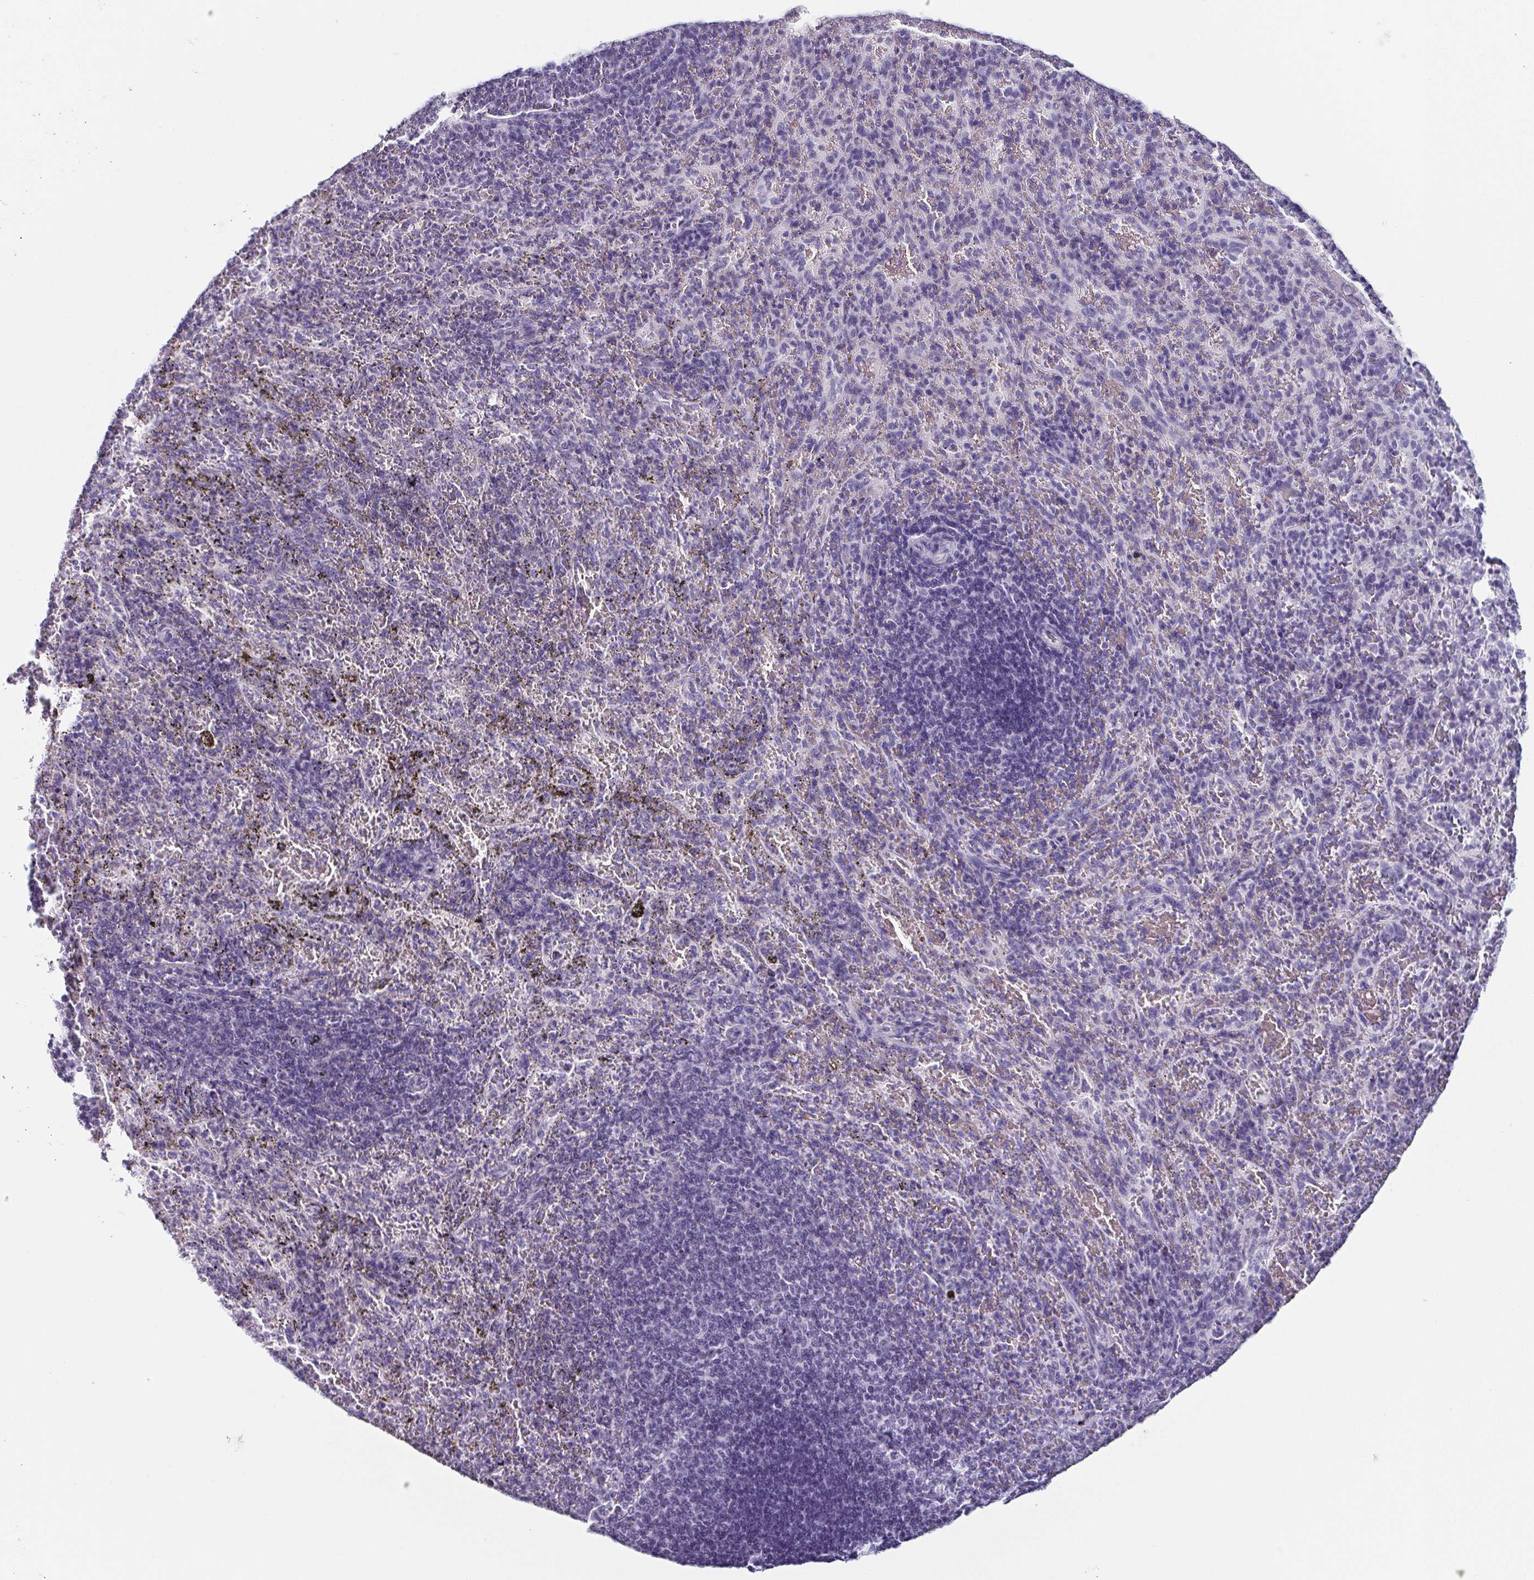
{"staining": {"intensity": "negative", "quantity": "none", "location": "none"}, "tissue": "spleen", "cell_type": "Cells in red pulp", "image_type": "normal", "snomed": [{"axis": "morphology", "description": "Normal tissue, NOS"}, {"axis": "topography", "description": "Spleen"}], "caption": "DAB (3,3'-diaminobenzidine) immunohistochemical staining of normal spleen demonstrates no significant positivity in cells in red pulp.", "gene": "ITLN1", "patient": {"sex": "male", "age": 57}}